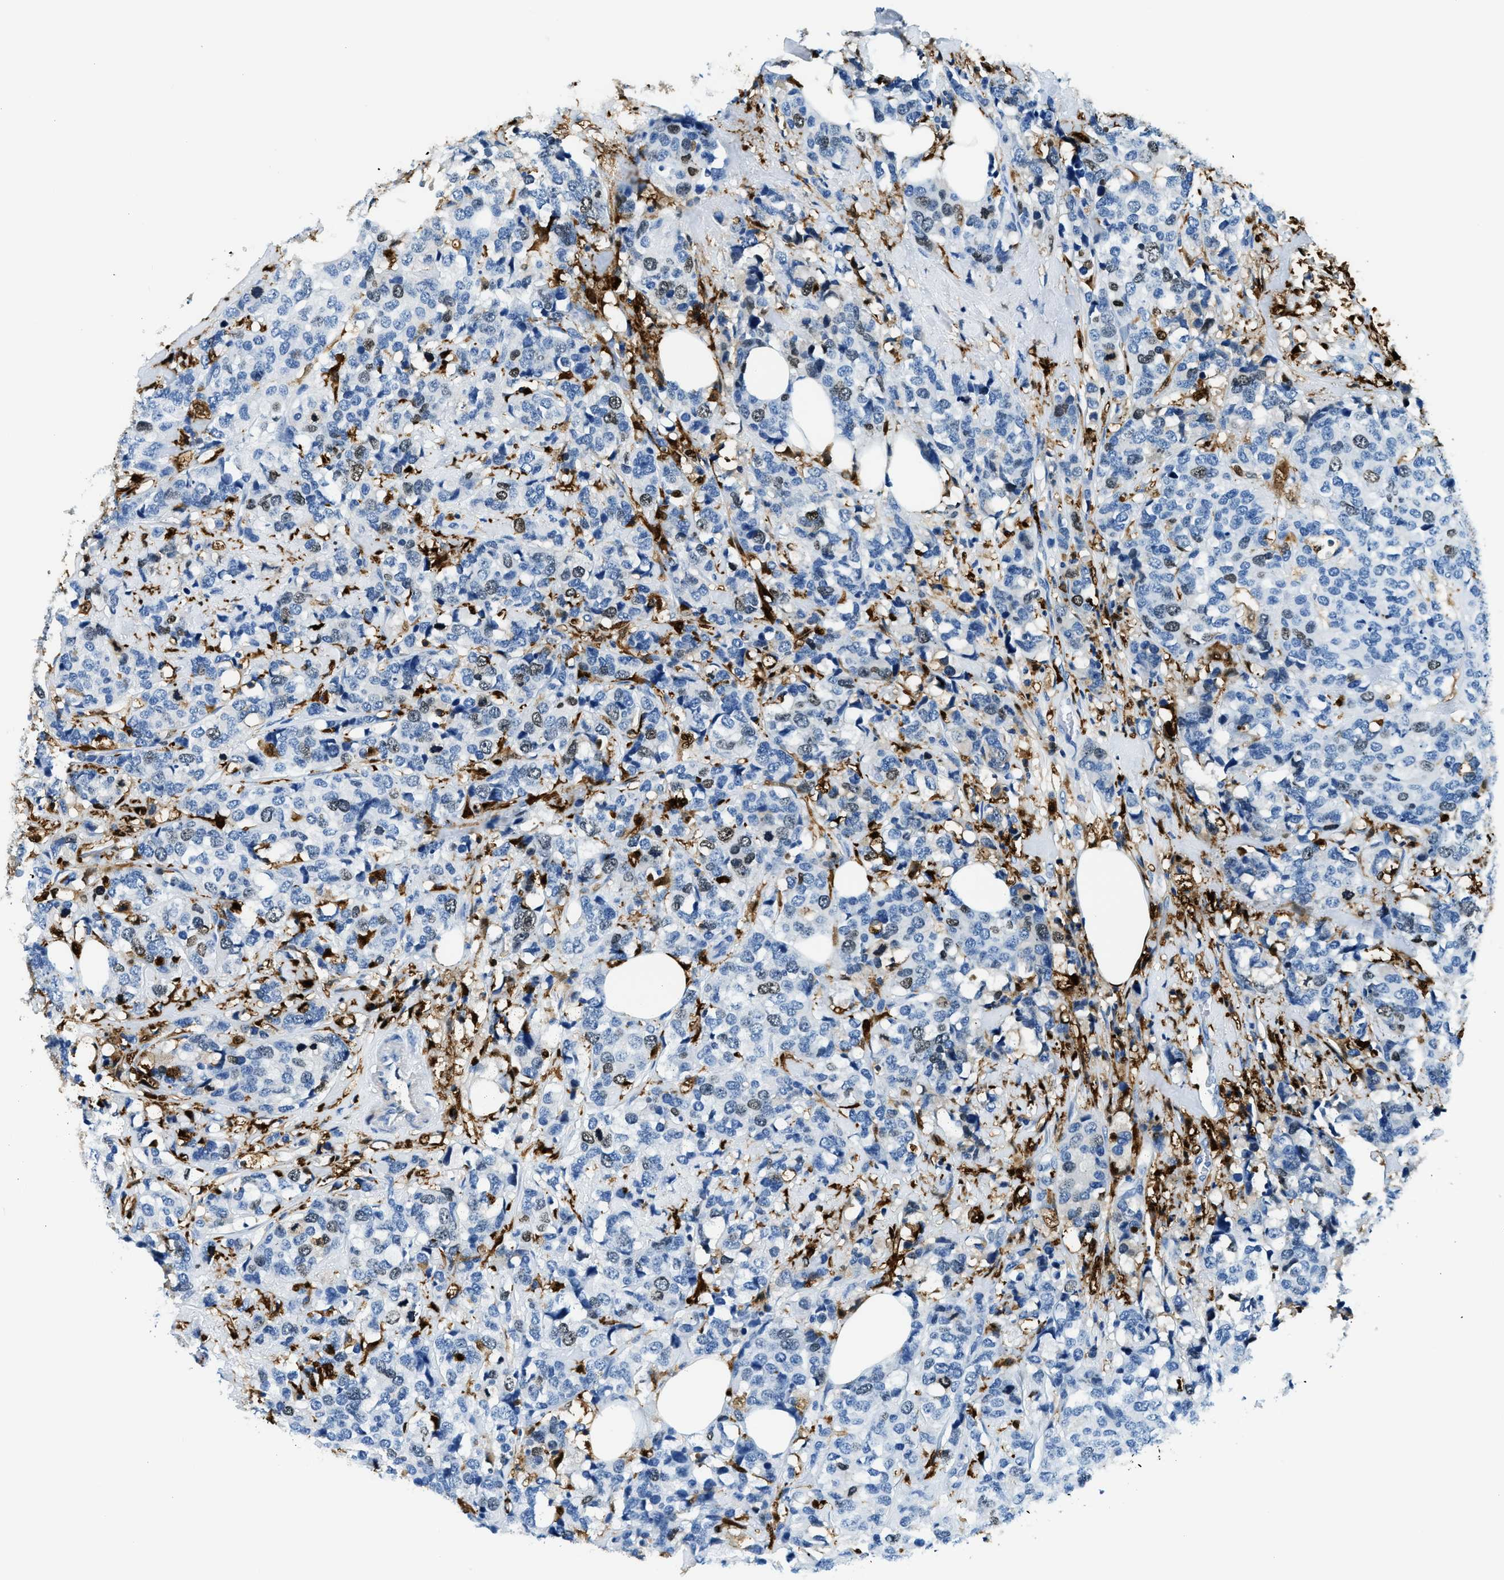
{"staining": {"intensity": "weak", "quantity": "<25%", "location": "nuclear"}, "tissue": "breast cancer", "cell_type": "Tumor cells", "image_type": "cancer", "snomed": [{"axis": "morphology", "description": "Lobular carcinoma"}, {"axis": "topography", "description": "Breast"}], "caption": "Tumor cells are negative for brown protein staining in breast cancer (lobular carcinoma).", "gene": "CAPG", "patient": {"sex": "female", "age": 59}}